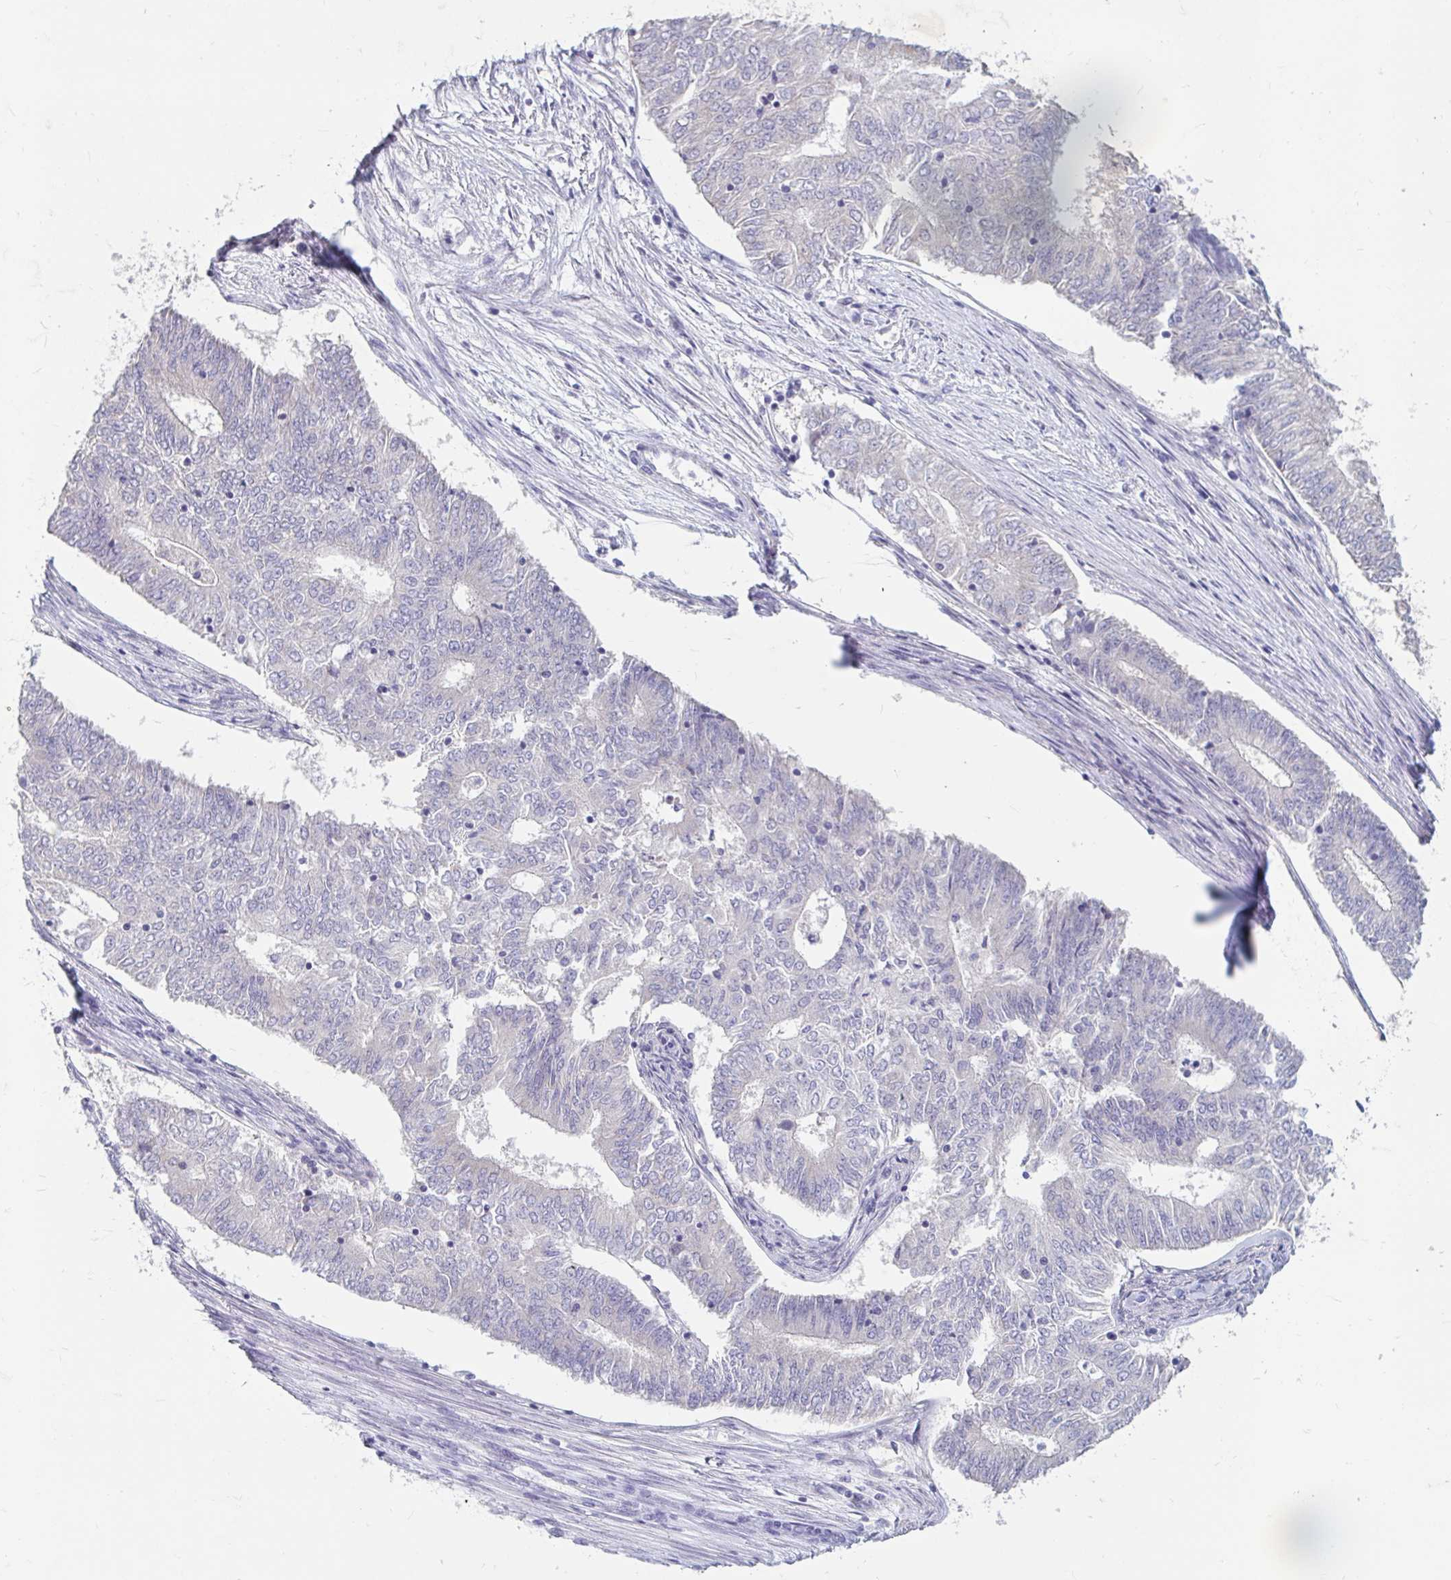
{"staining": {"intensity": "negative", "quantity": "none", "location": "none"}, "tissue": "endometrial cancer", "cell_type": "Tumor cells", "image_type": "cancer", "snomed": [{"axis": "morphology", "description": "Adenocarcinoma, NOS"}, {"axis": "topography", "description": "Endometrium"}], "caption": "There is no significant staining in tumor cells of endometrial cancer (adenocarcinoma). Brightfield microscopy of immunohistochemistry (IHC) stained with DAB (3,3'-diaminobenzidine) (brown) and hematoxylin (blue), captured at high magnification.", "gene": "ADH1A", "patient": {"sex": "female", "age": 62}}